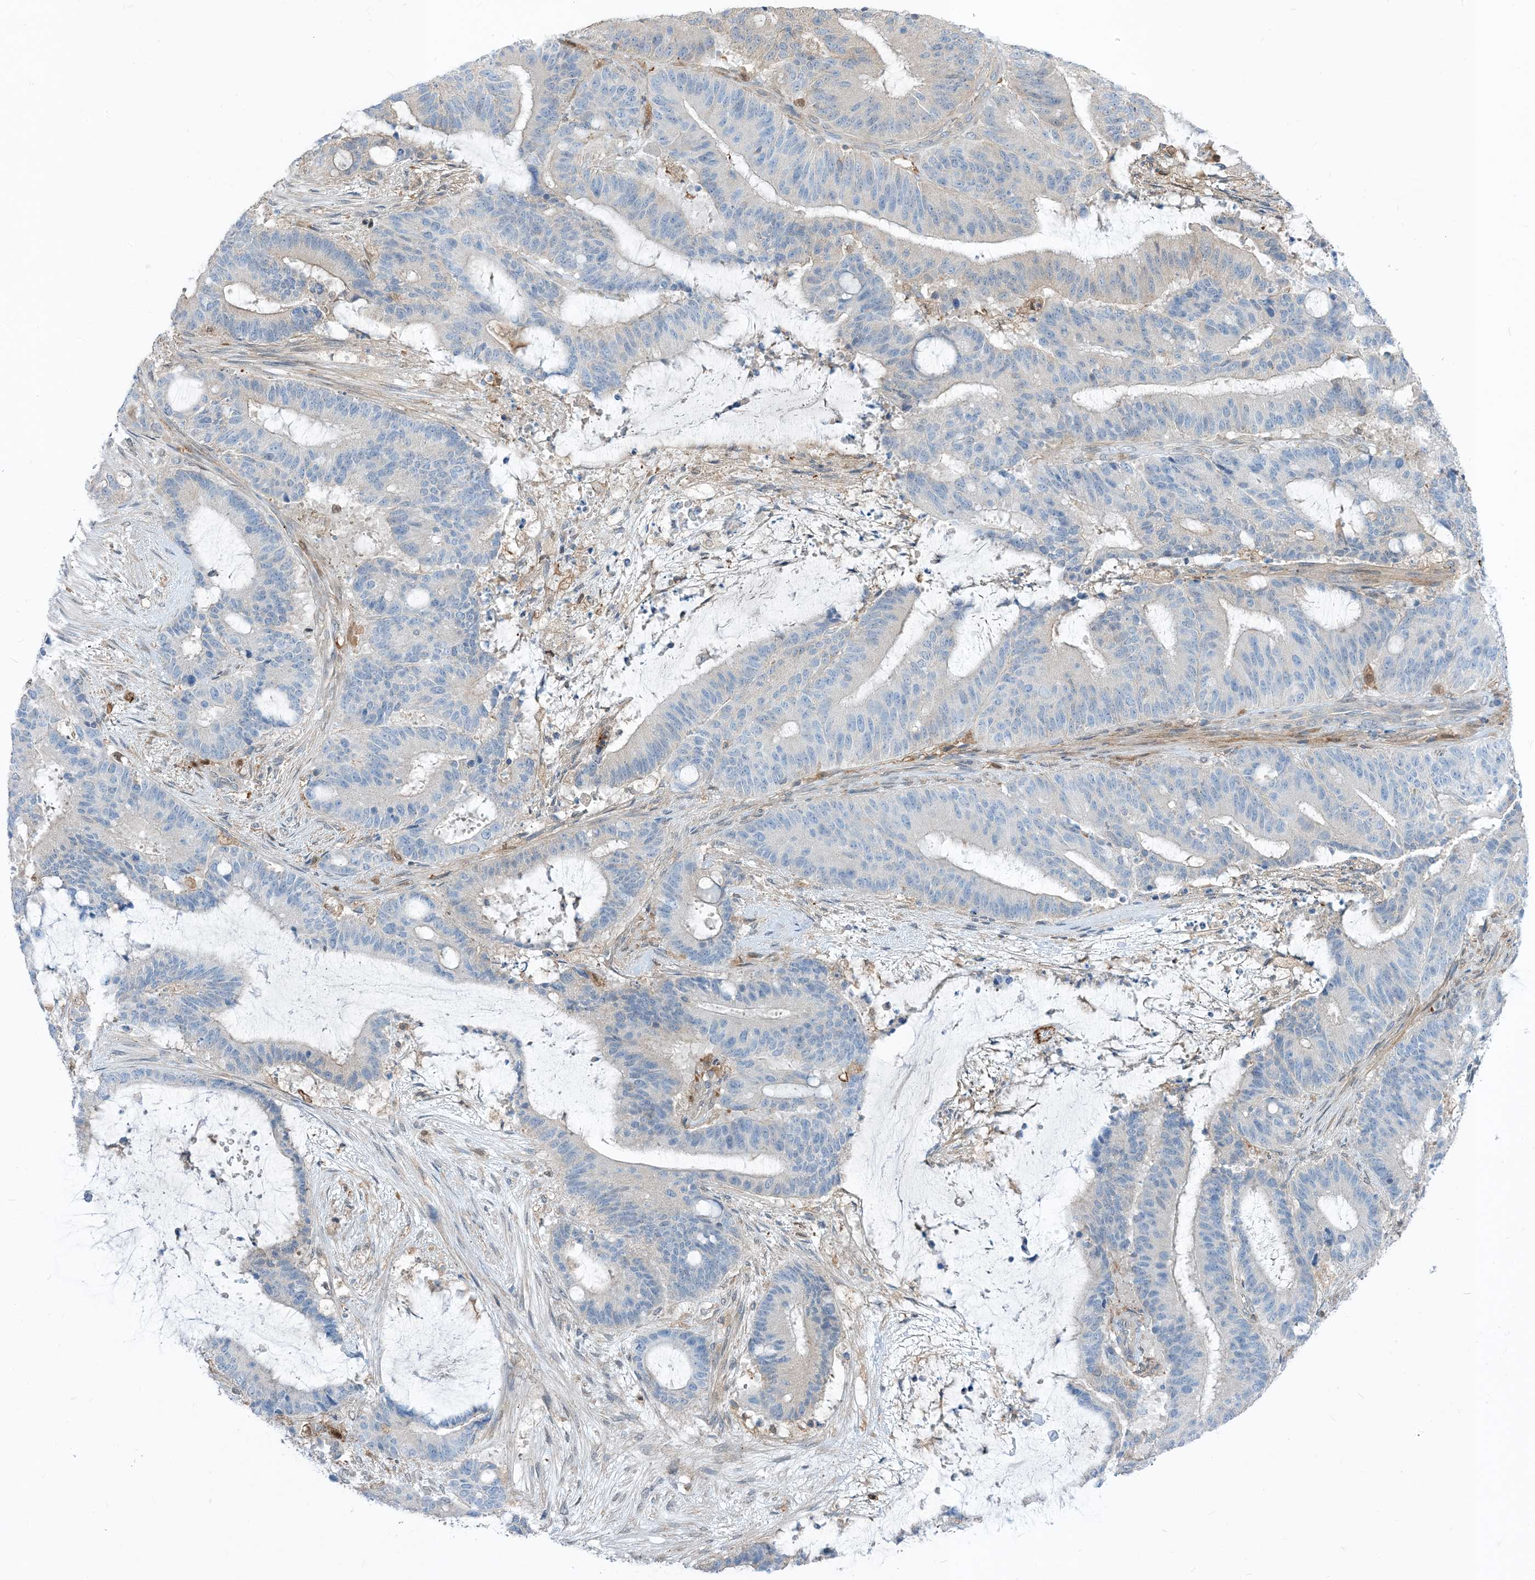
{"staining": {"intensity": "negative", "quantity": "none", "location": "none"}, "tissue": "liver cancer", "cell_type": "Tumor cells", "image_type": "cancer", "snomed": [{"axis": "morphology", "description": "Normal tissue, NOS"}, {"axis": "morphology", "description": "Cholangiocarcinoma"}, {"axis": "topography", "description": "Liver"}, {"axis": "topography", "description": "Peripheral nerve tissue"}], "caption": "DAB (3,3'-diaminobenzidine) immunohistochemical staining of liver cancer (cholangiocarcinoma) demonstrates no significant expression in tumor cells.", "gene": "NAGK", "patient": {"sex": "female", "age": 73}}